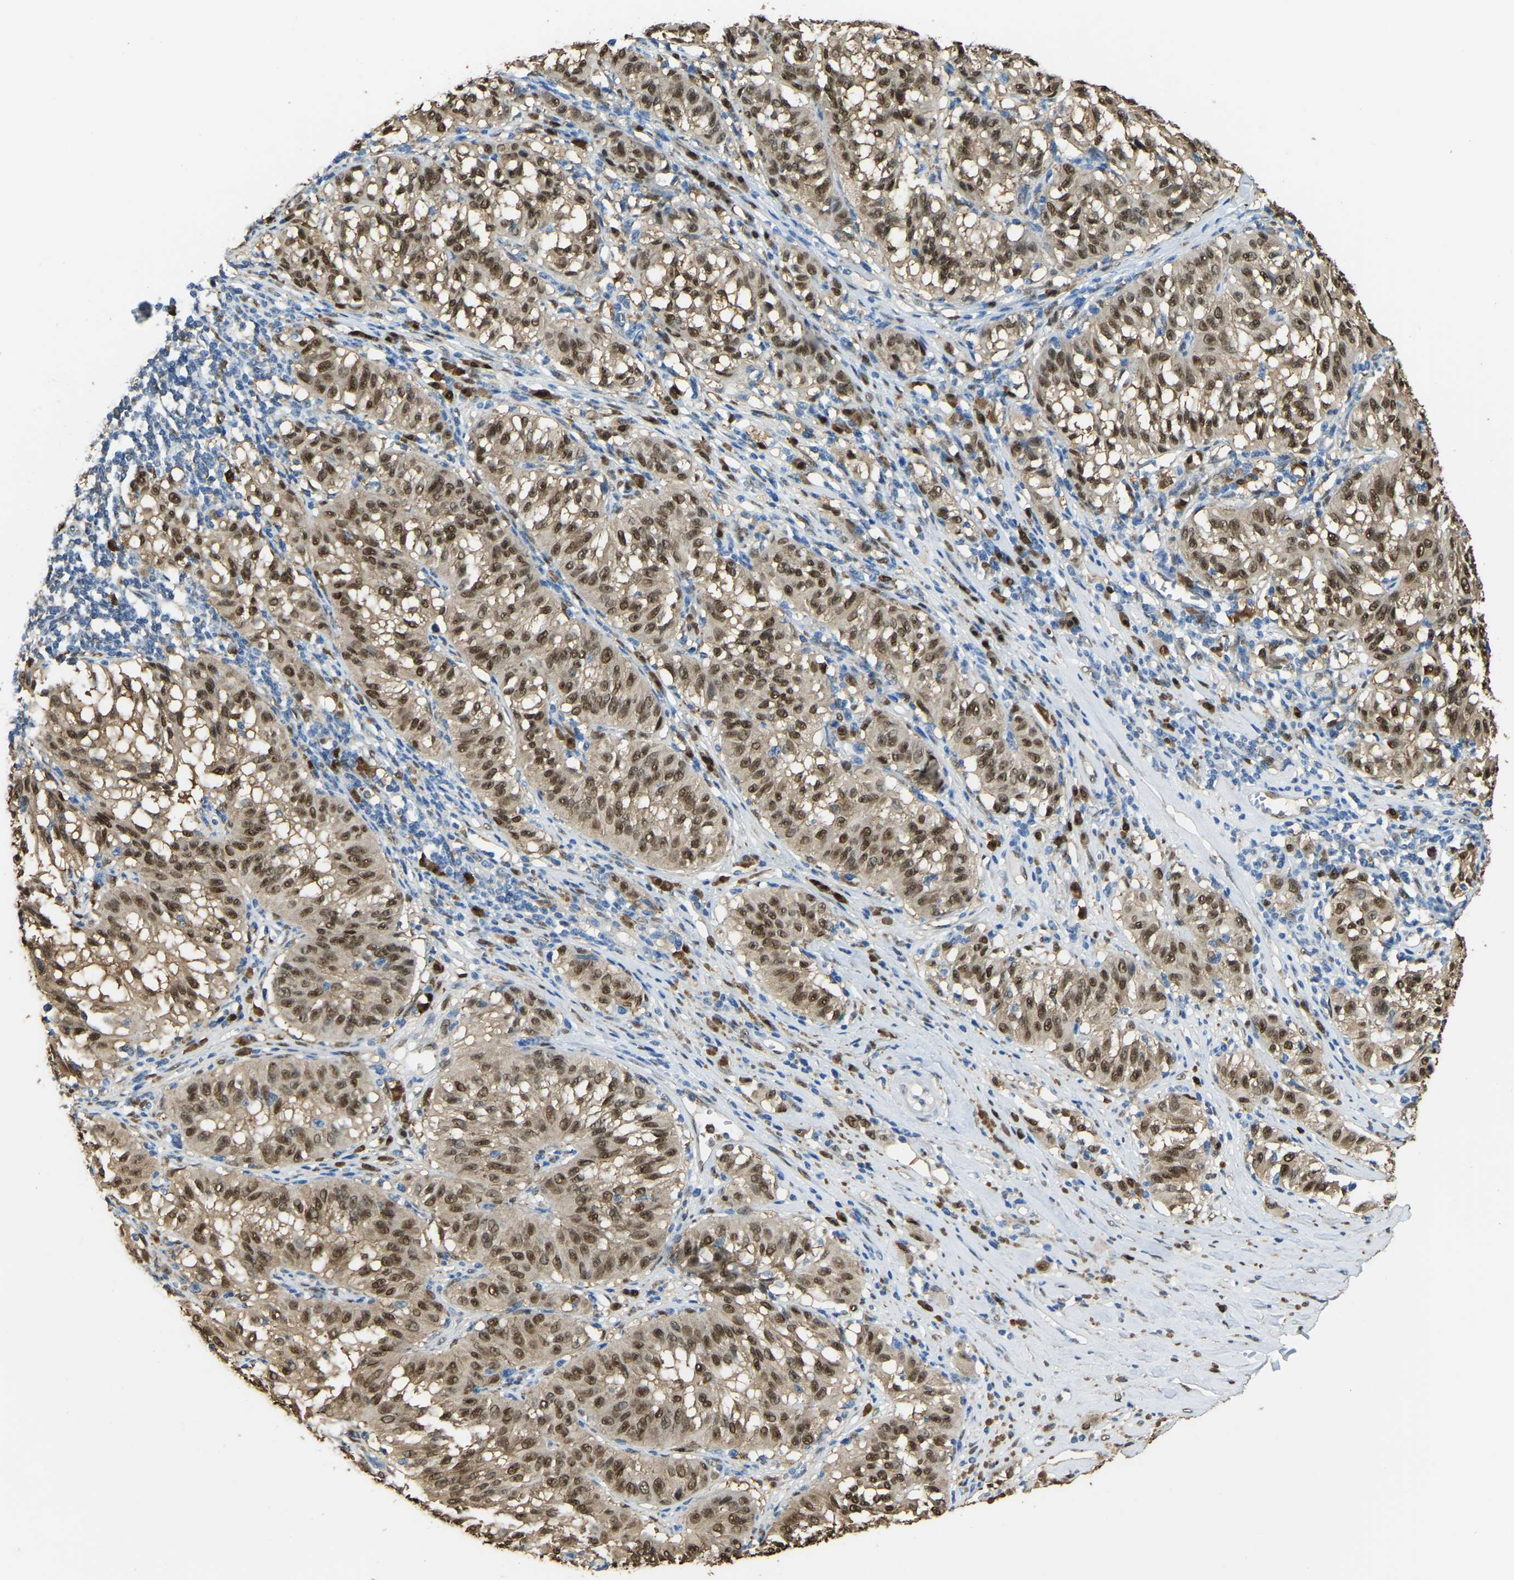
{"staining": {"intensity": "strong", "quantity": ">75%", "location": "cytoplasmic/membranous,nuclear"}, "tissue": "melanoma", "cell_type": "Tumor cells", "image_type": "cancer", "snomed": [{"axis": "morphology", "description": "Malignant melanoma, NOS"}, {"axis": "topography", "description": "Skin"}], "caption": "A photomicrograph of human melanoma stained for a protein displays strong cytoplasmic/membranous and nuclear brown staining in tumor cells. Using DAB (brown) and hematoxylin (blue) stains, captured at high magnification using brightfield microscopy.", "gene": "NANS", "patient": {"sex": "female", "age": 72}}